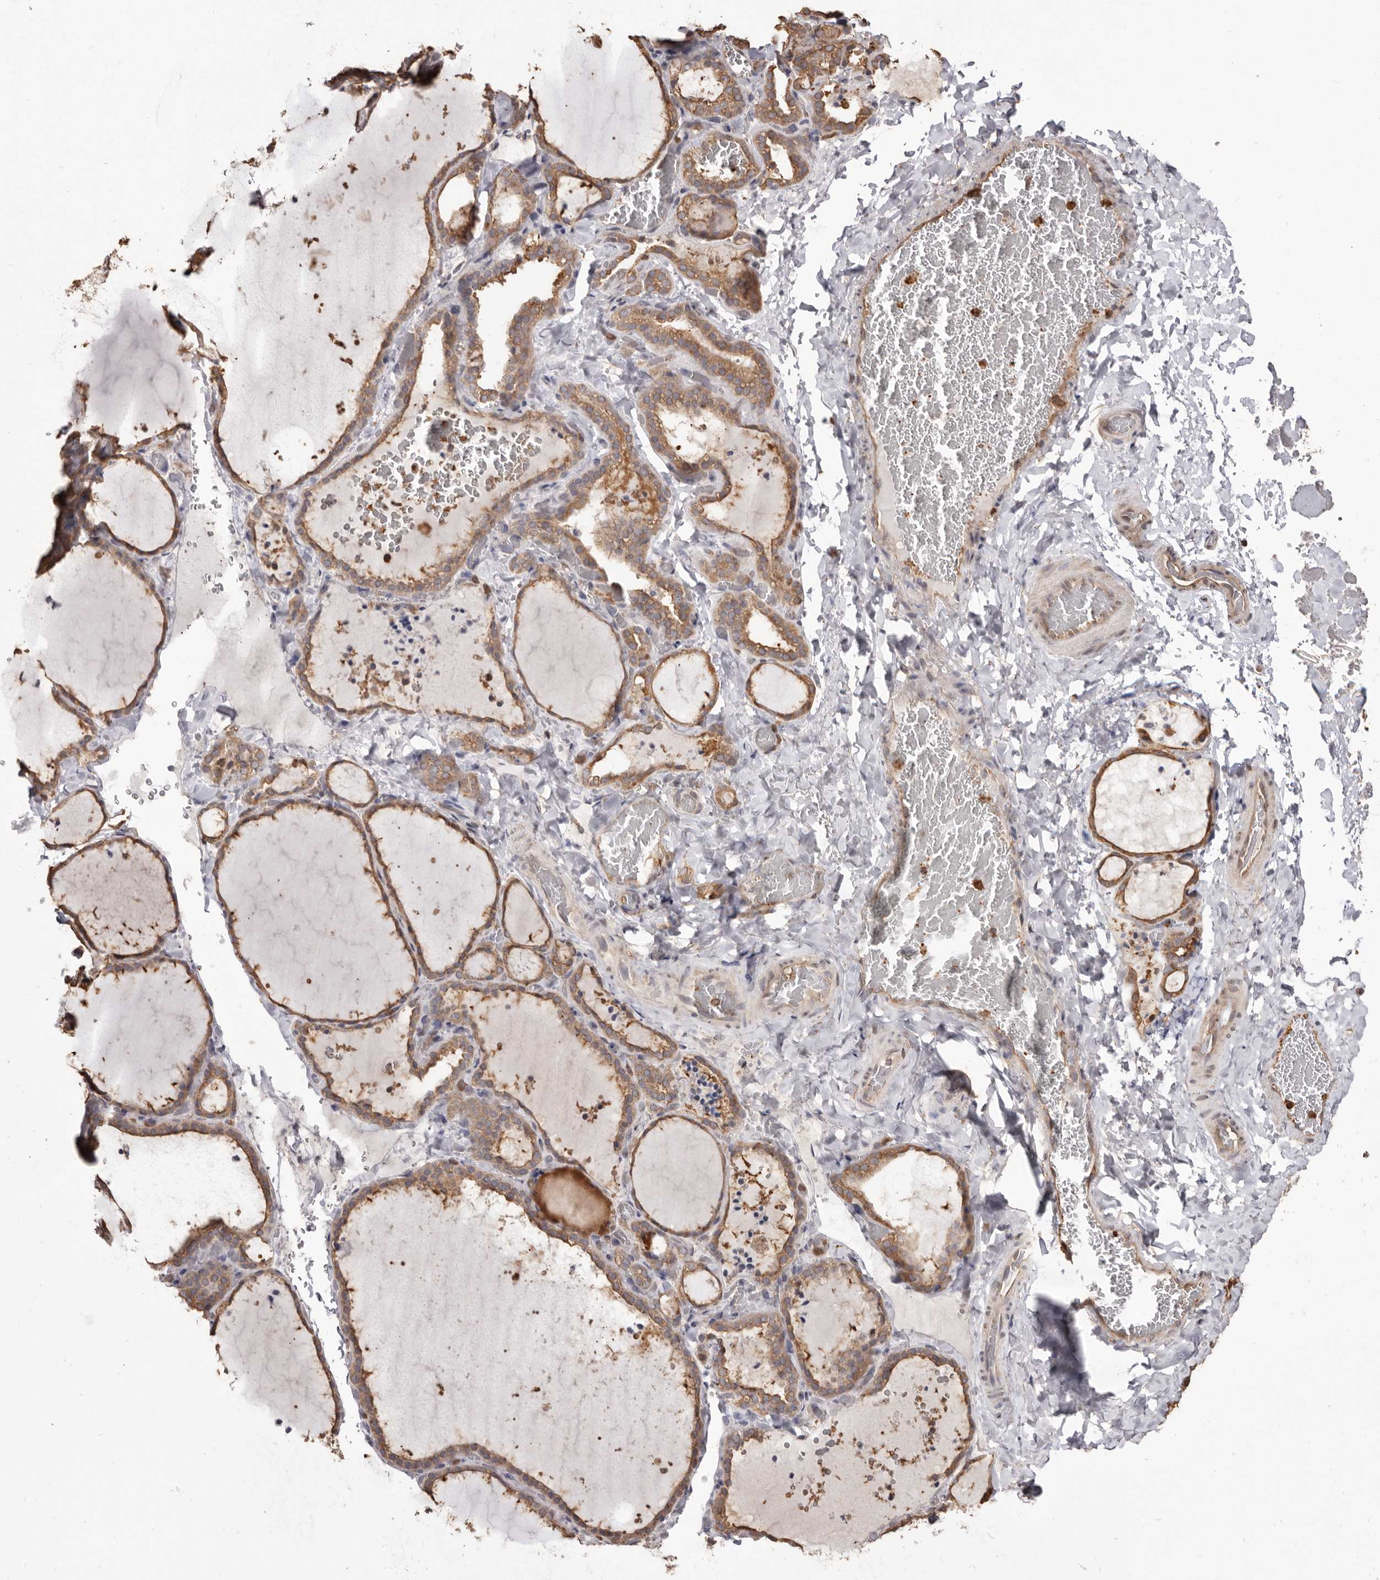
{"staining": {"intensity": "moderate", "quantity": ">75%", "location": "cytoplasmic/membranous"}, "tissue": "thyroid gland", "cell_type": "Glandular cells", "image_type": "normal", "snomed": [{"axis": "morphology", "description": "Normal tissue, NOS"}, {"axis": "topography", "description": "Thyroid gland"}], "caption": "Immunohistochemistry (IHC) histopathology image of unremarkable thyroid gland: thyroid gland stained using immunohistochemistry (IHC) shows medium levels of moderate protein expression localized specifically in the cytoplasmic/membranous of glandular cells, appearing as a cytoplasmic/membranous brown color.", "gene": "PKM", "patient": {"sex": "female", "age": 22}}